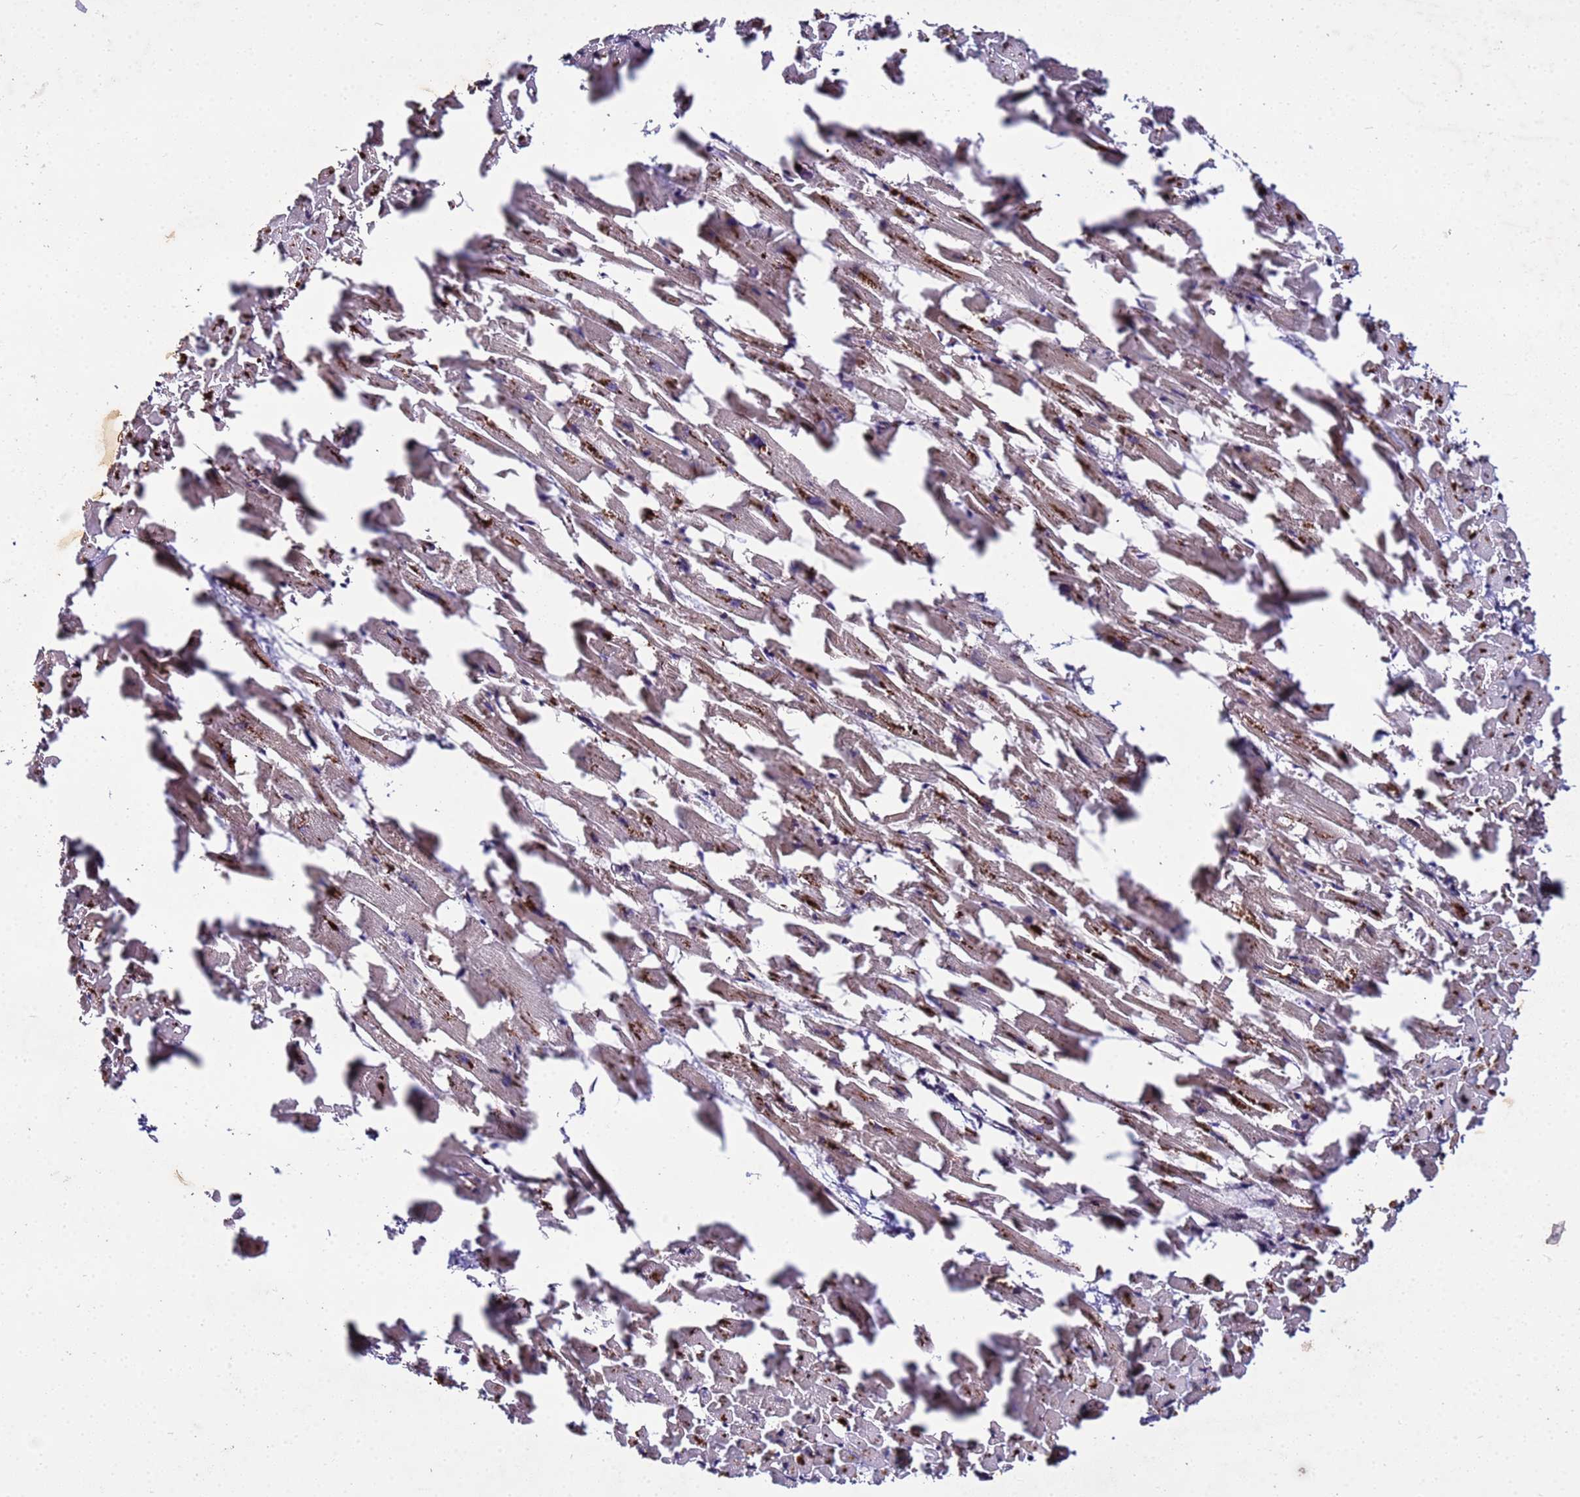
{"staining": {"intensity": "moderate", "quantity": "25%-75%", "location": "cytoplasmic/membranous"}, "tissue": "heart muscle", "cell_type": "Cardiomyocytes", "image_type": "normal", "snomed": [{"axis": "morphology", "description": "Normal tissue, NOS"}, {"axis": "topography", "description": "Heart"}], "caption": "A histopathology image of human heart muscle stained for a protein displays moderate cytoplasmic/membranous brown staining in cardiomyocytes.", "gene": "GSPT2", "patient": {"sex": "female", "age": 64}}